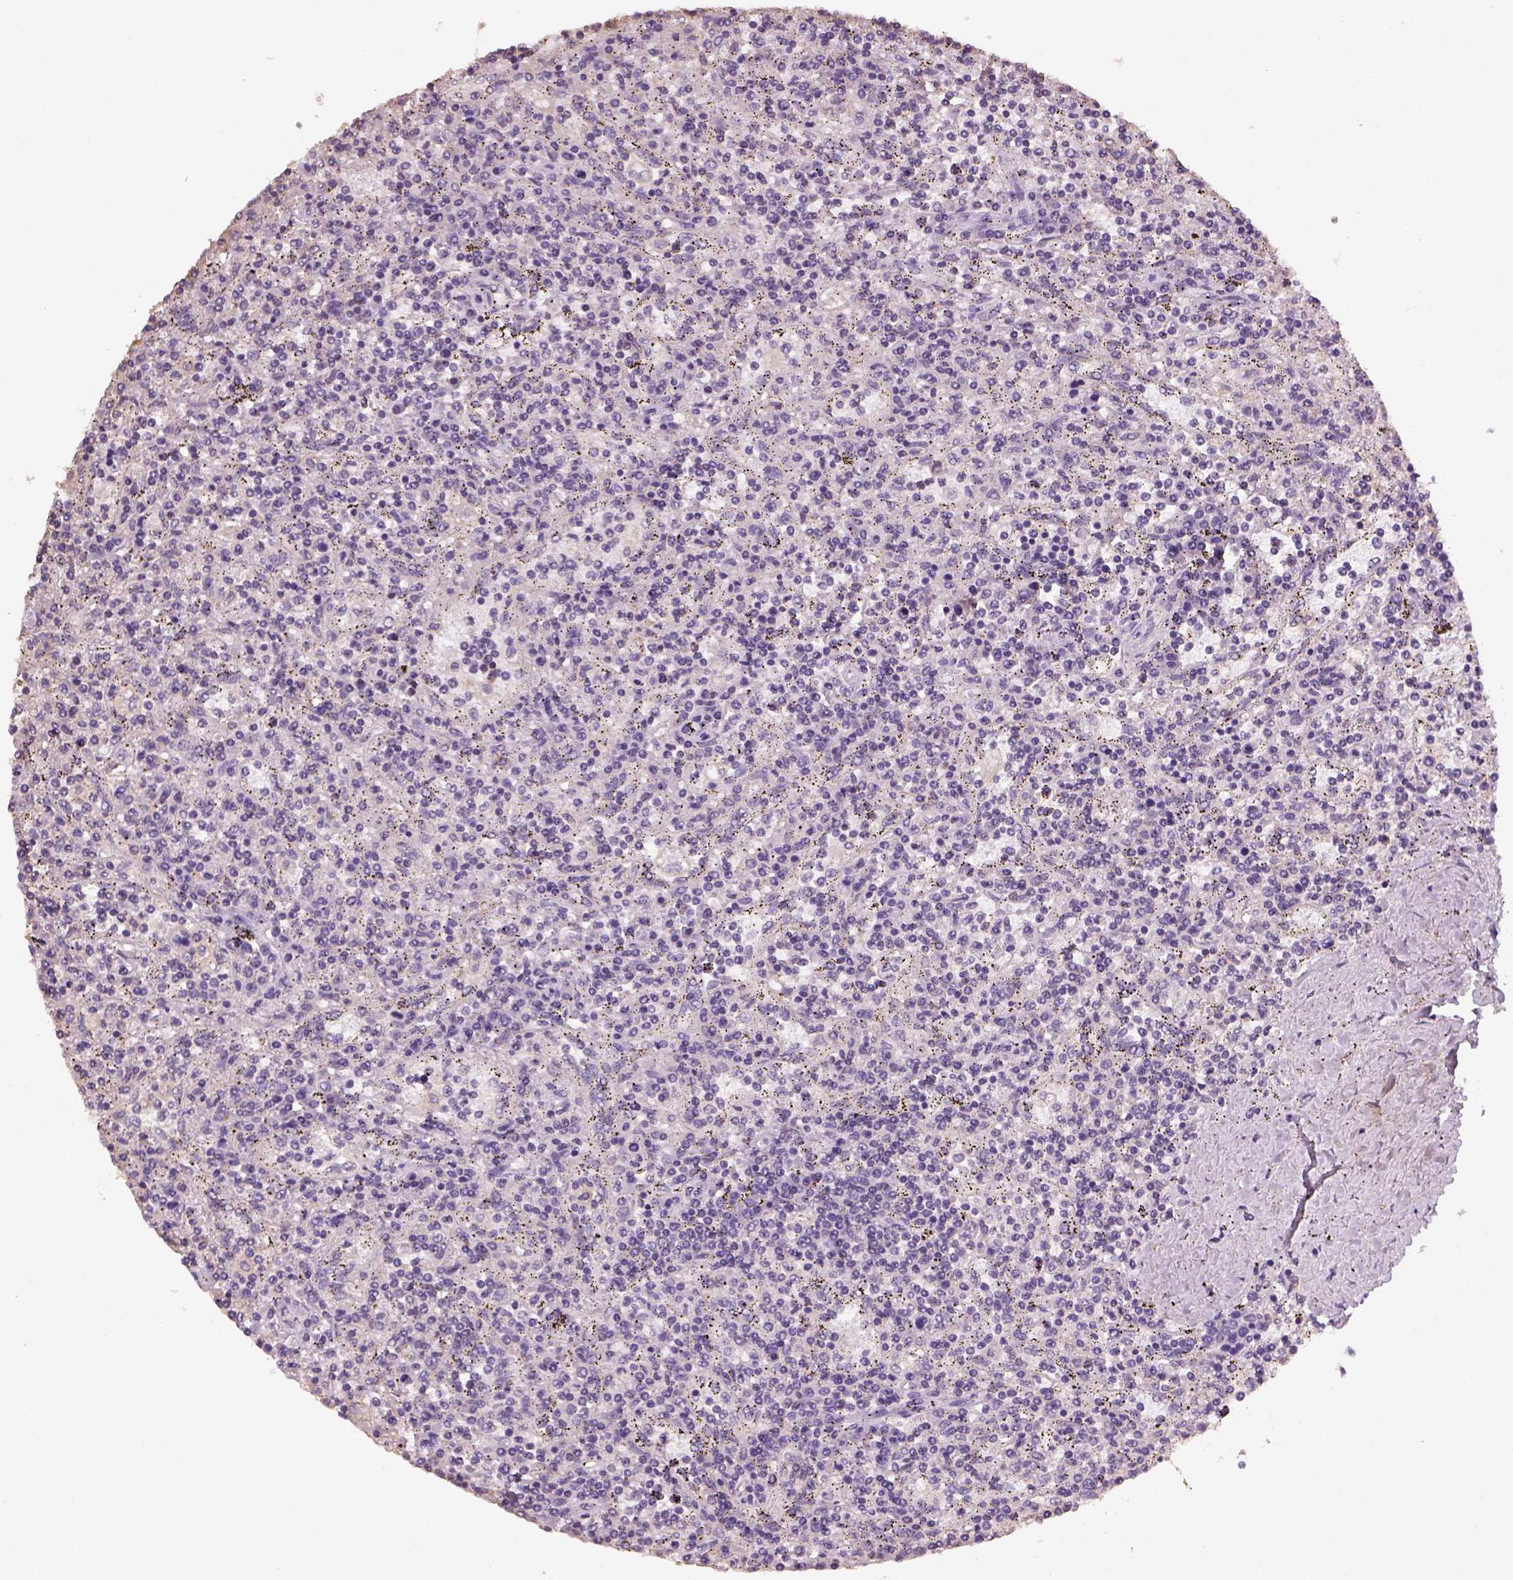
{"staining": {"intensity": "negative", "quantity": "none", "location": "none"}, "tissue": "lymphoma", "cell_type": "Tumor cells", "image_type": "cancer", "snomed": [{"axis": "morphology", "description": "Malignant lymphoma, non-Hodgkin's type, Low grade"}, {"axis": "topography", "description": "Spleen"}], "caption": "Immunohistochemical staining of low-grade malignant lymphoma, non-Hodgkin's type displays no significant expression in tumor cells. The staining was performed using DAB to visualize the protein expression in brown, while the nuclei were stained in blue with hematoxylin (Magnification: 20x).", "gene": "OTUD6A", "patient": {"sex": "male", "age": 62}}